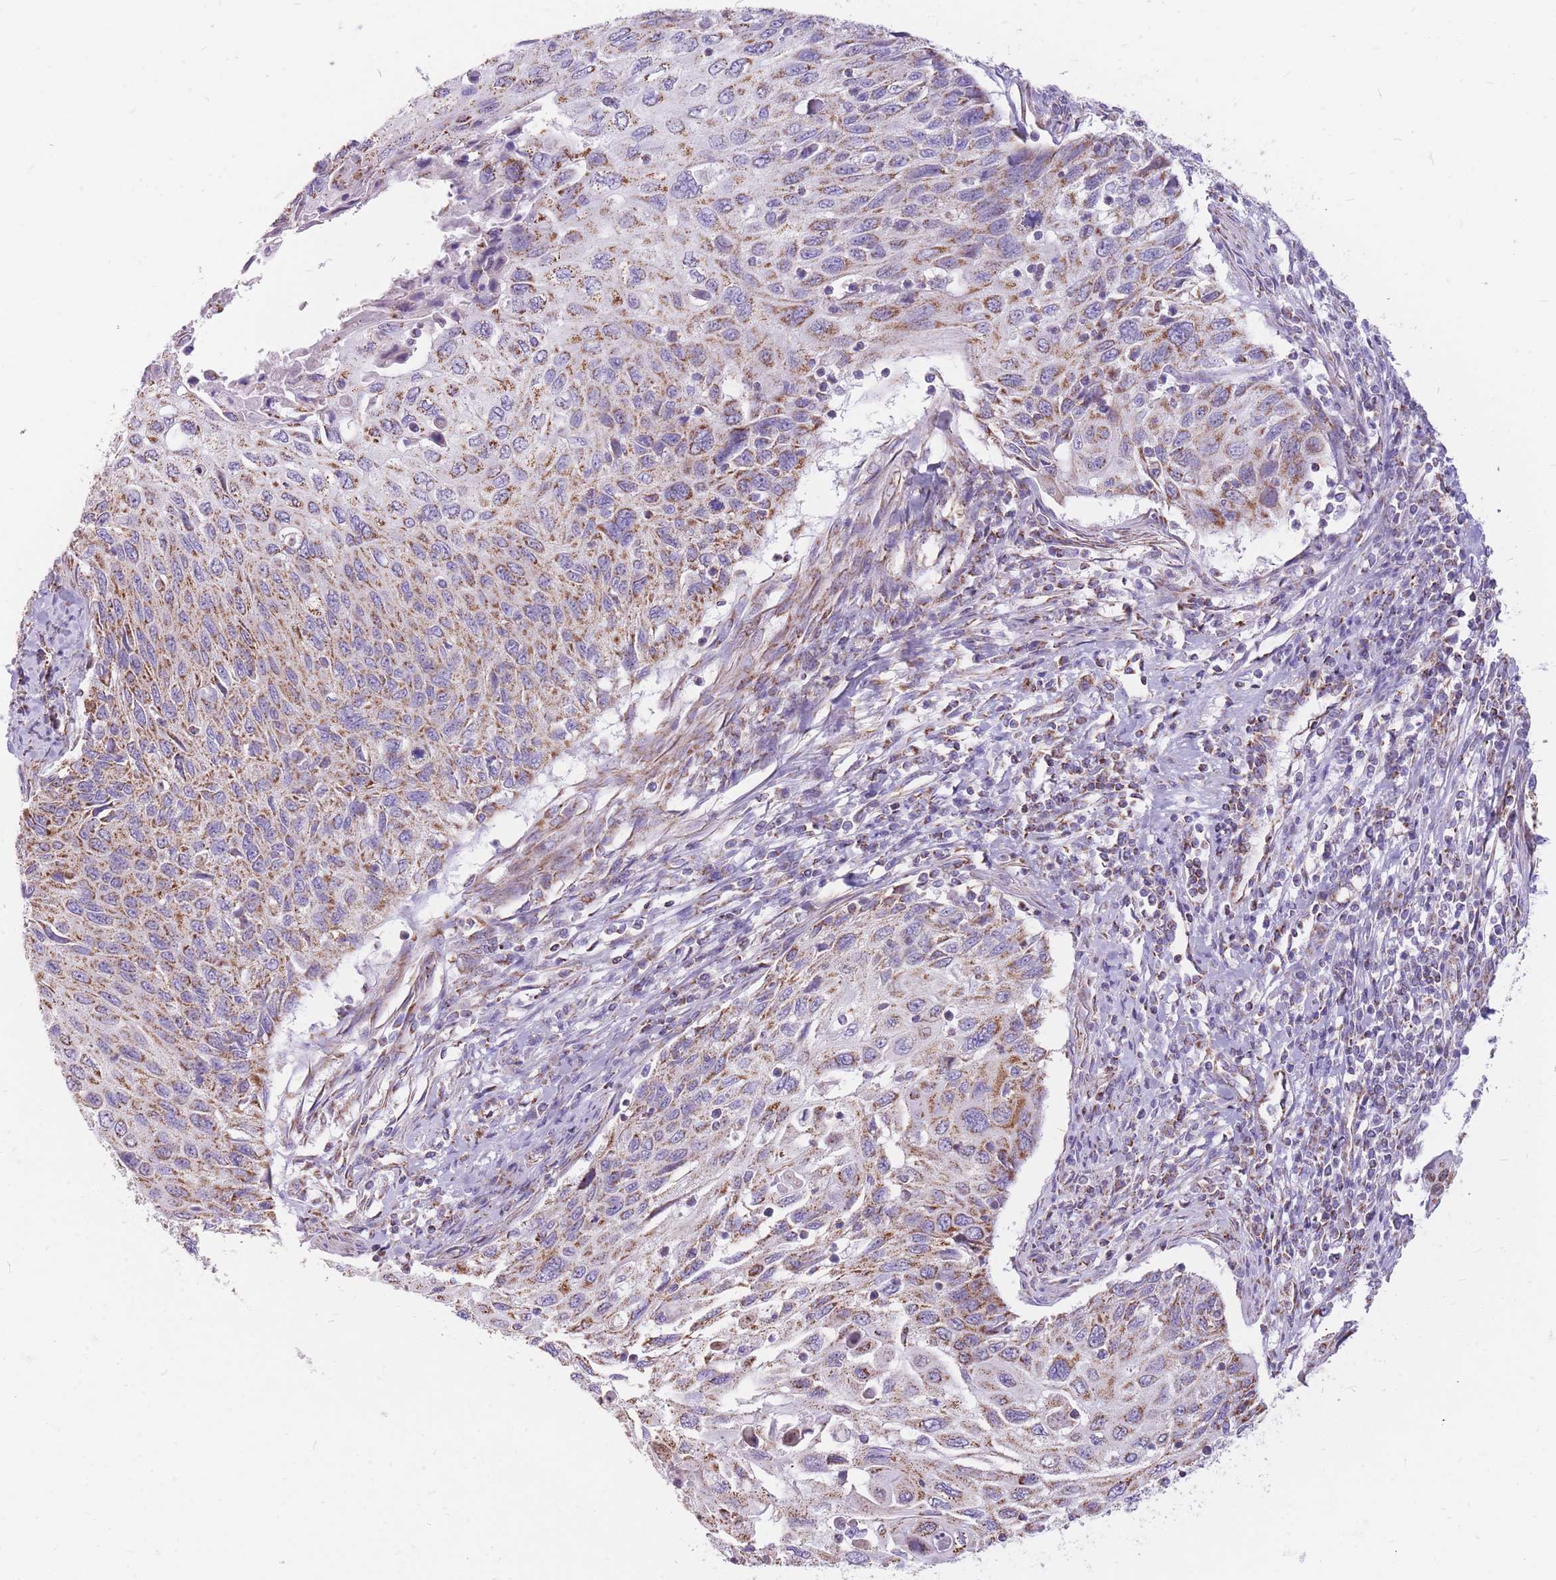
{"staining": {"intensity": "moderate", "quantity": ">75%", "location": "cytoplasmic/membranous"}, "tissue": "cervical cancer", "cell_type": "Tumor cells", "image_type": "cancer", "snomed": [{"axis": "morphology", "description": "Squamous cell carcinoma, NOS"}, {"axis": "topography", "description": "Cervix"}], "caption": "Moderate cytoplasmic/membranous protein positivity is seen in approximately >75% of tumor cells in squamous cell carcinoma (cervical).", "gene": "PCSK1", "patient": {"sex": "female", "age": 70}}